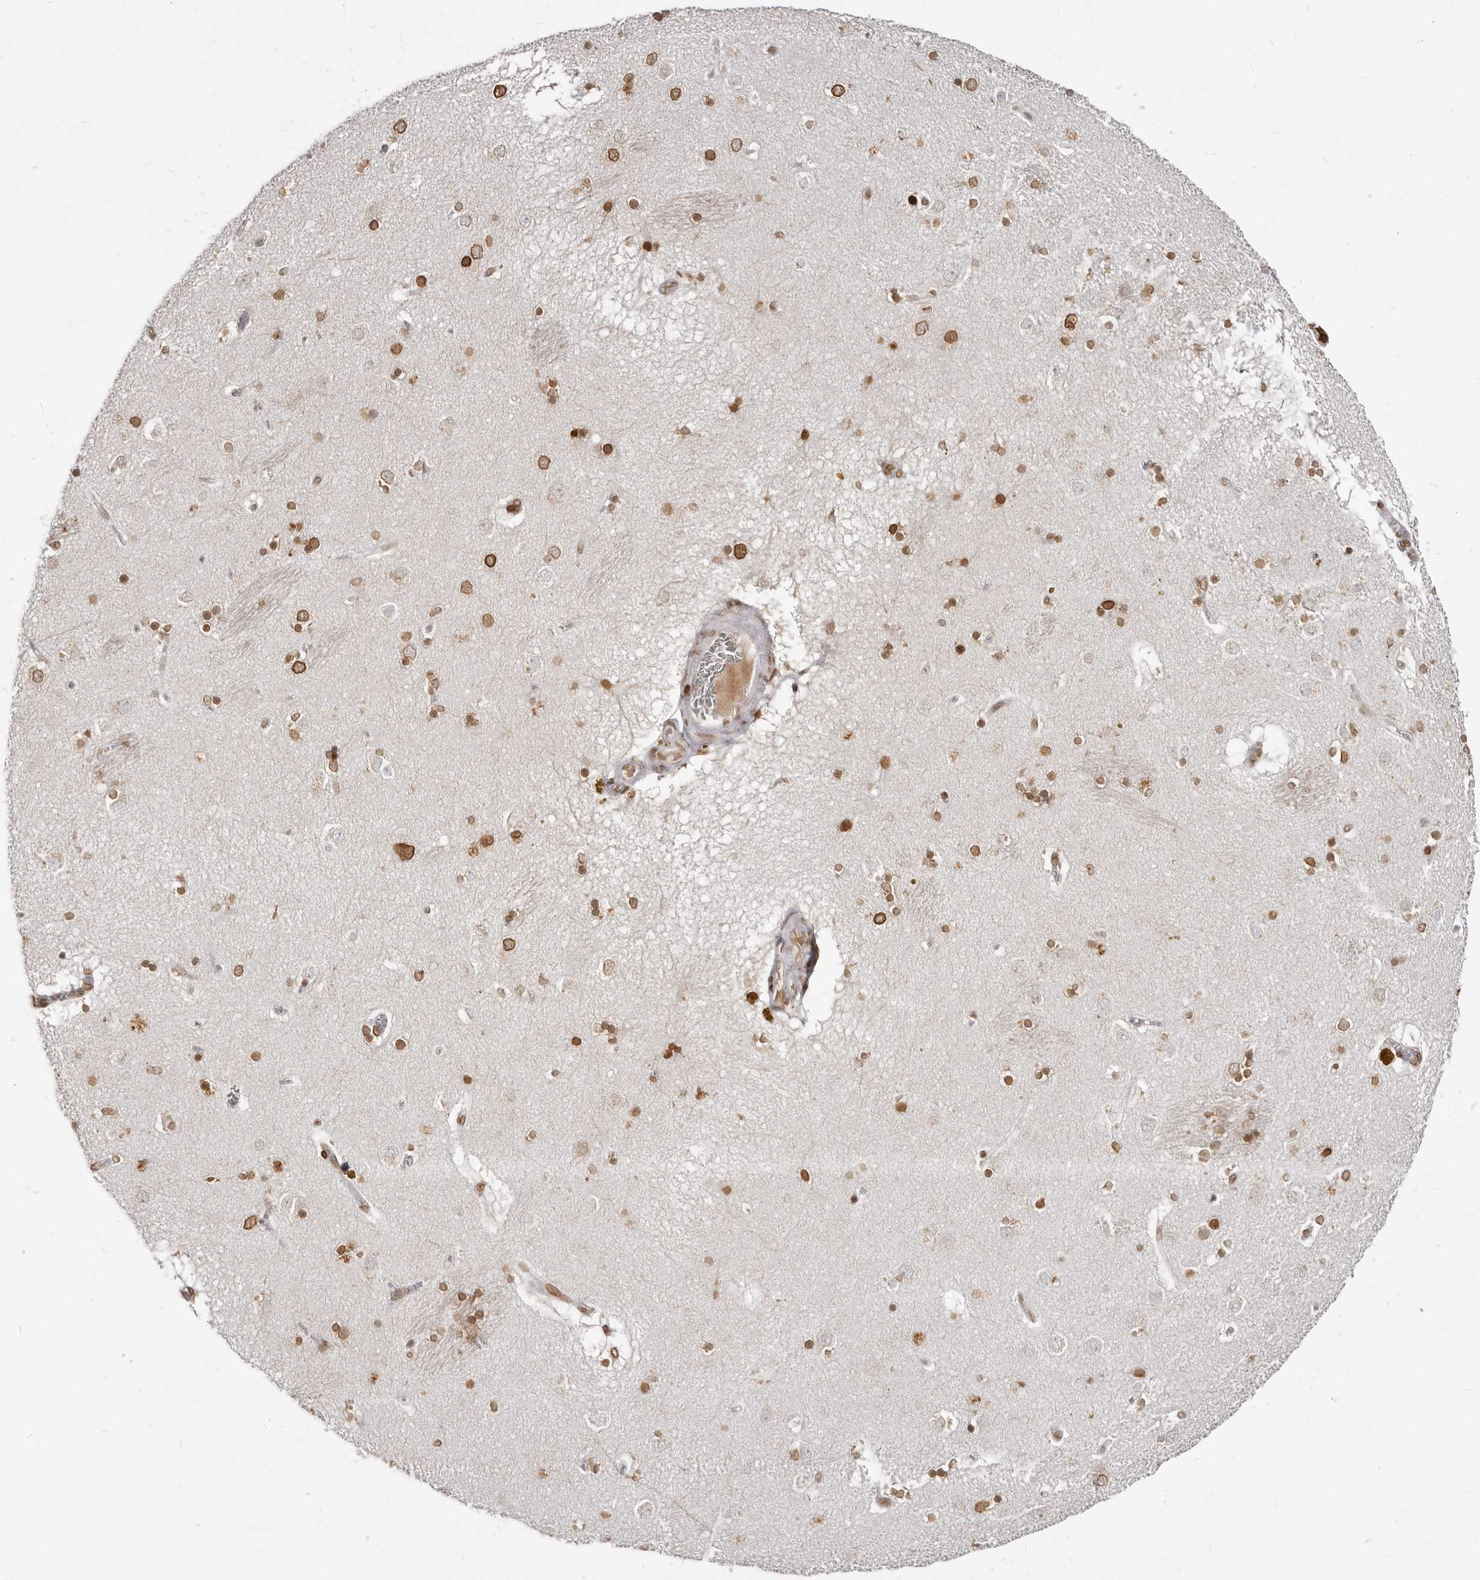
{"staining": {"intensity": "moderate", "quantity": ">75%", "location": "nuclear"}, "tissue": "caudate", "cell_type": "Glial cells", "image_type": "normal", "snomed": [{"axis": "morphology", "description": "Normal tissue, NOS"}, {"axis": "topography", "description": "Lateral ventricle wall"}], "caption": "Immunohistochemistry (IHC) micrograph of unremarkable caudate stained for a protein (brown), which displays medium levels of moderate nuclear staining in approximately >75% of glial cells.", "gene": "NUP153", "patient": {"sex": "male", "age": 70}}